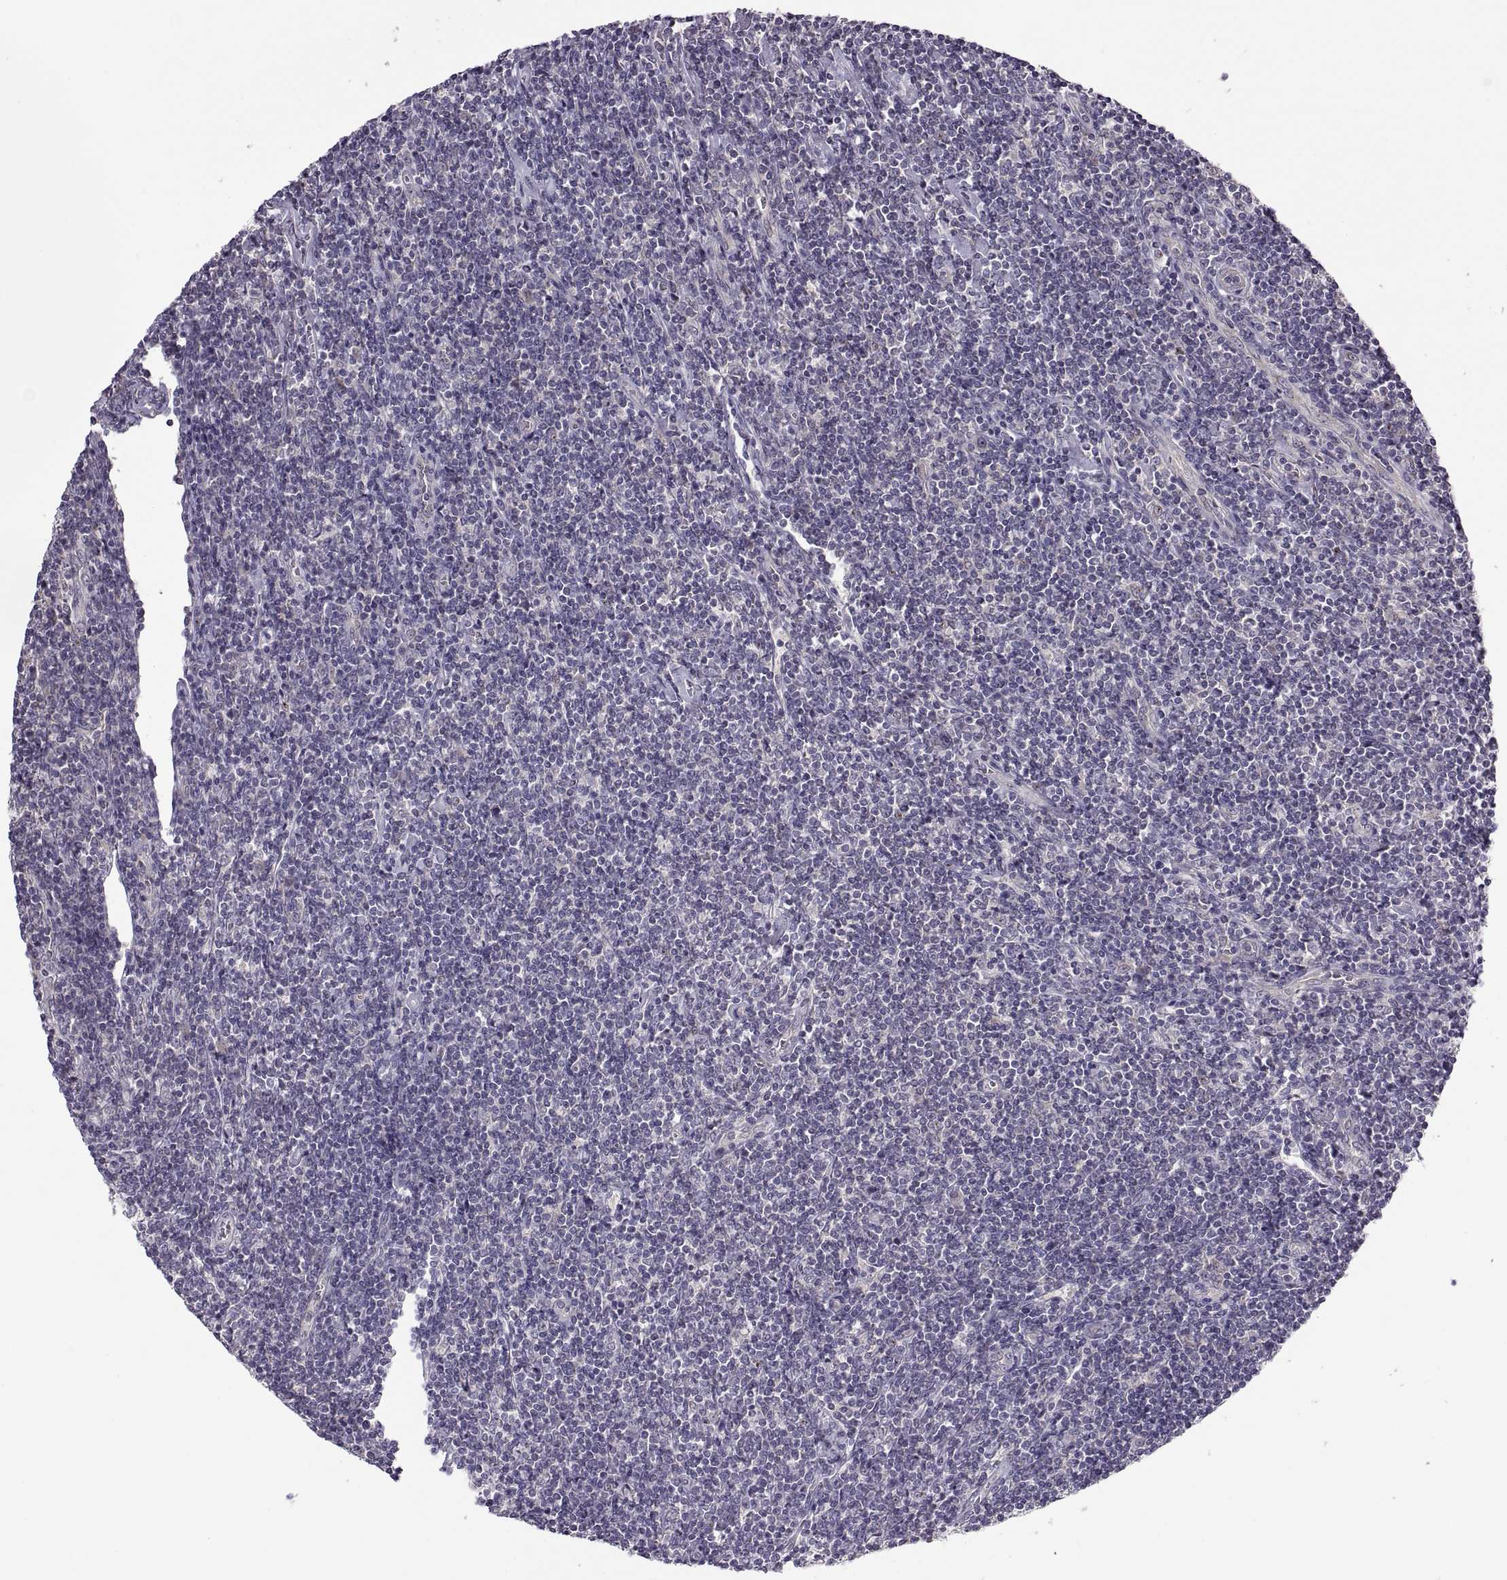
{"staining": {"intensity": "negative", "quantity": "none", "location": "none"}, "tissue": "lymphoma", "cell_type": "Tumor cells", "image_type": "cancer", "snomed": [{"axis": "morphology", "description": "Hodgkin's disease, NOS"}, {"axis": "topography", "description": "Lymph node"}], "caption": "Lymphoma was stained to show a protein in brown. There is no significant expression in tumor cells. (Immunohistochemistry (ihc), brightfield microscopy, high magnification).", "gene": "ACSBG2", "patient": {"sex": "male", "age": 40}}